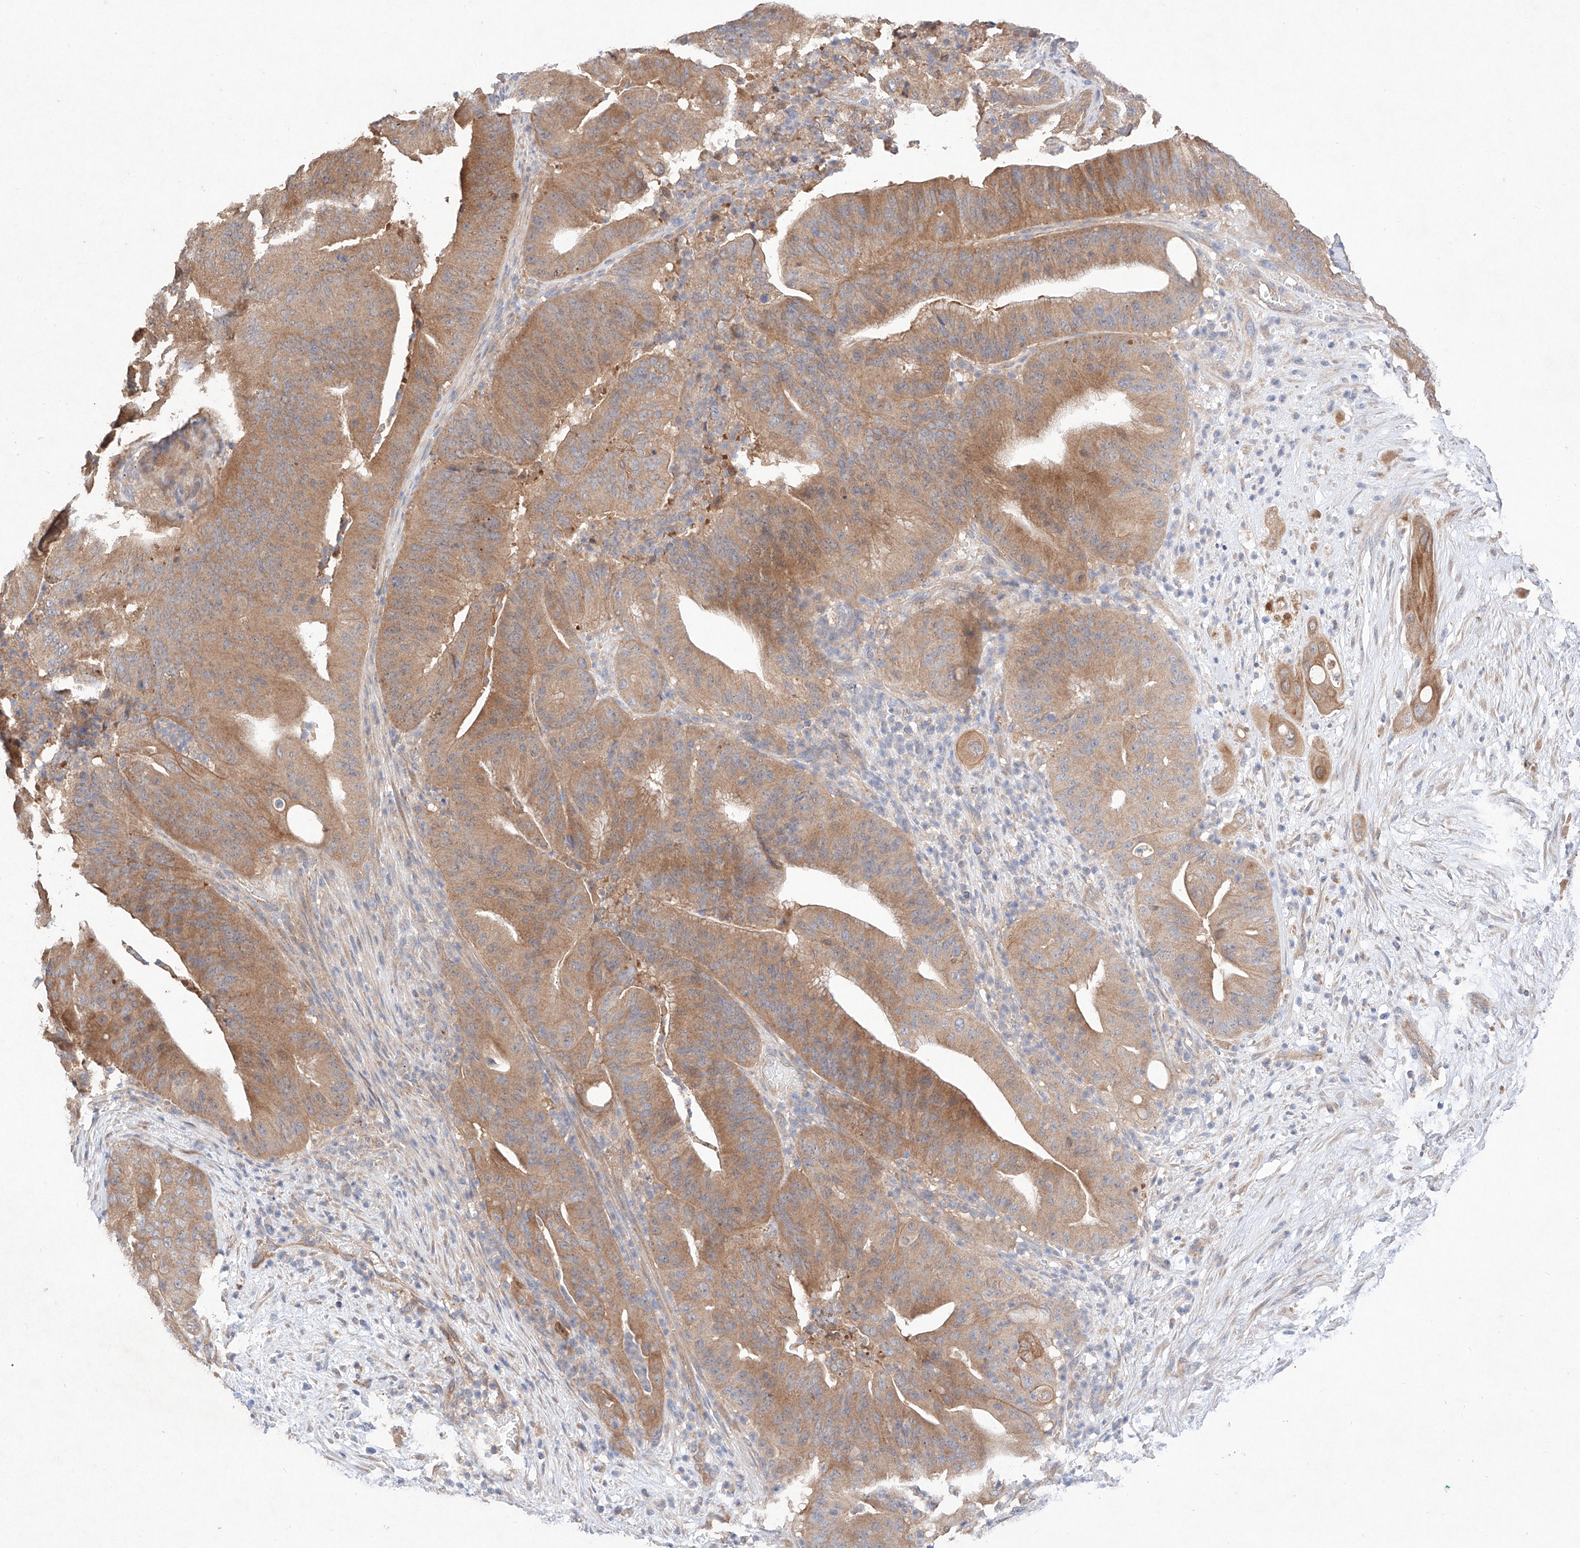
{"staining": {"intensity": "moderate", "quantity": ">75%", "location": "cytoplasmic/membranous"}, "tissue": "pancreatic cancer", "cell_type": "Tumor cells", "image_type": "cancer", "snomed": [{"axis": "morphology", "description": "Adenocarcinoma, NOS"}, {"axis": "topography", "description": "Pancreas"}], "caption": "A photomicrograph showing moderate cytoplasmic/membranous expression in about >75% of tumor cells in pancreatic adenocarcinoma, as visualized by brown immunohistochemical staining.", "gene": "C6orf62", "patient": {"sex": "female", "age": 77}}